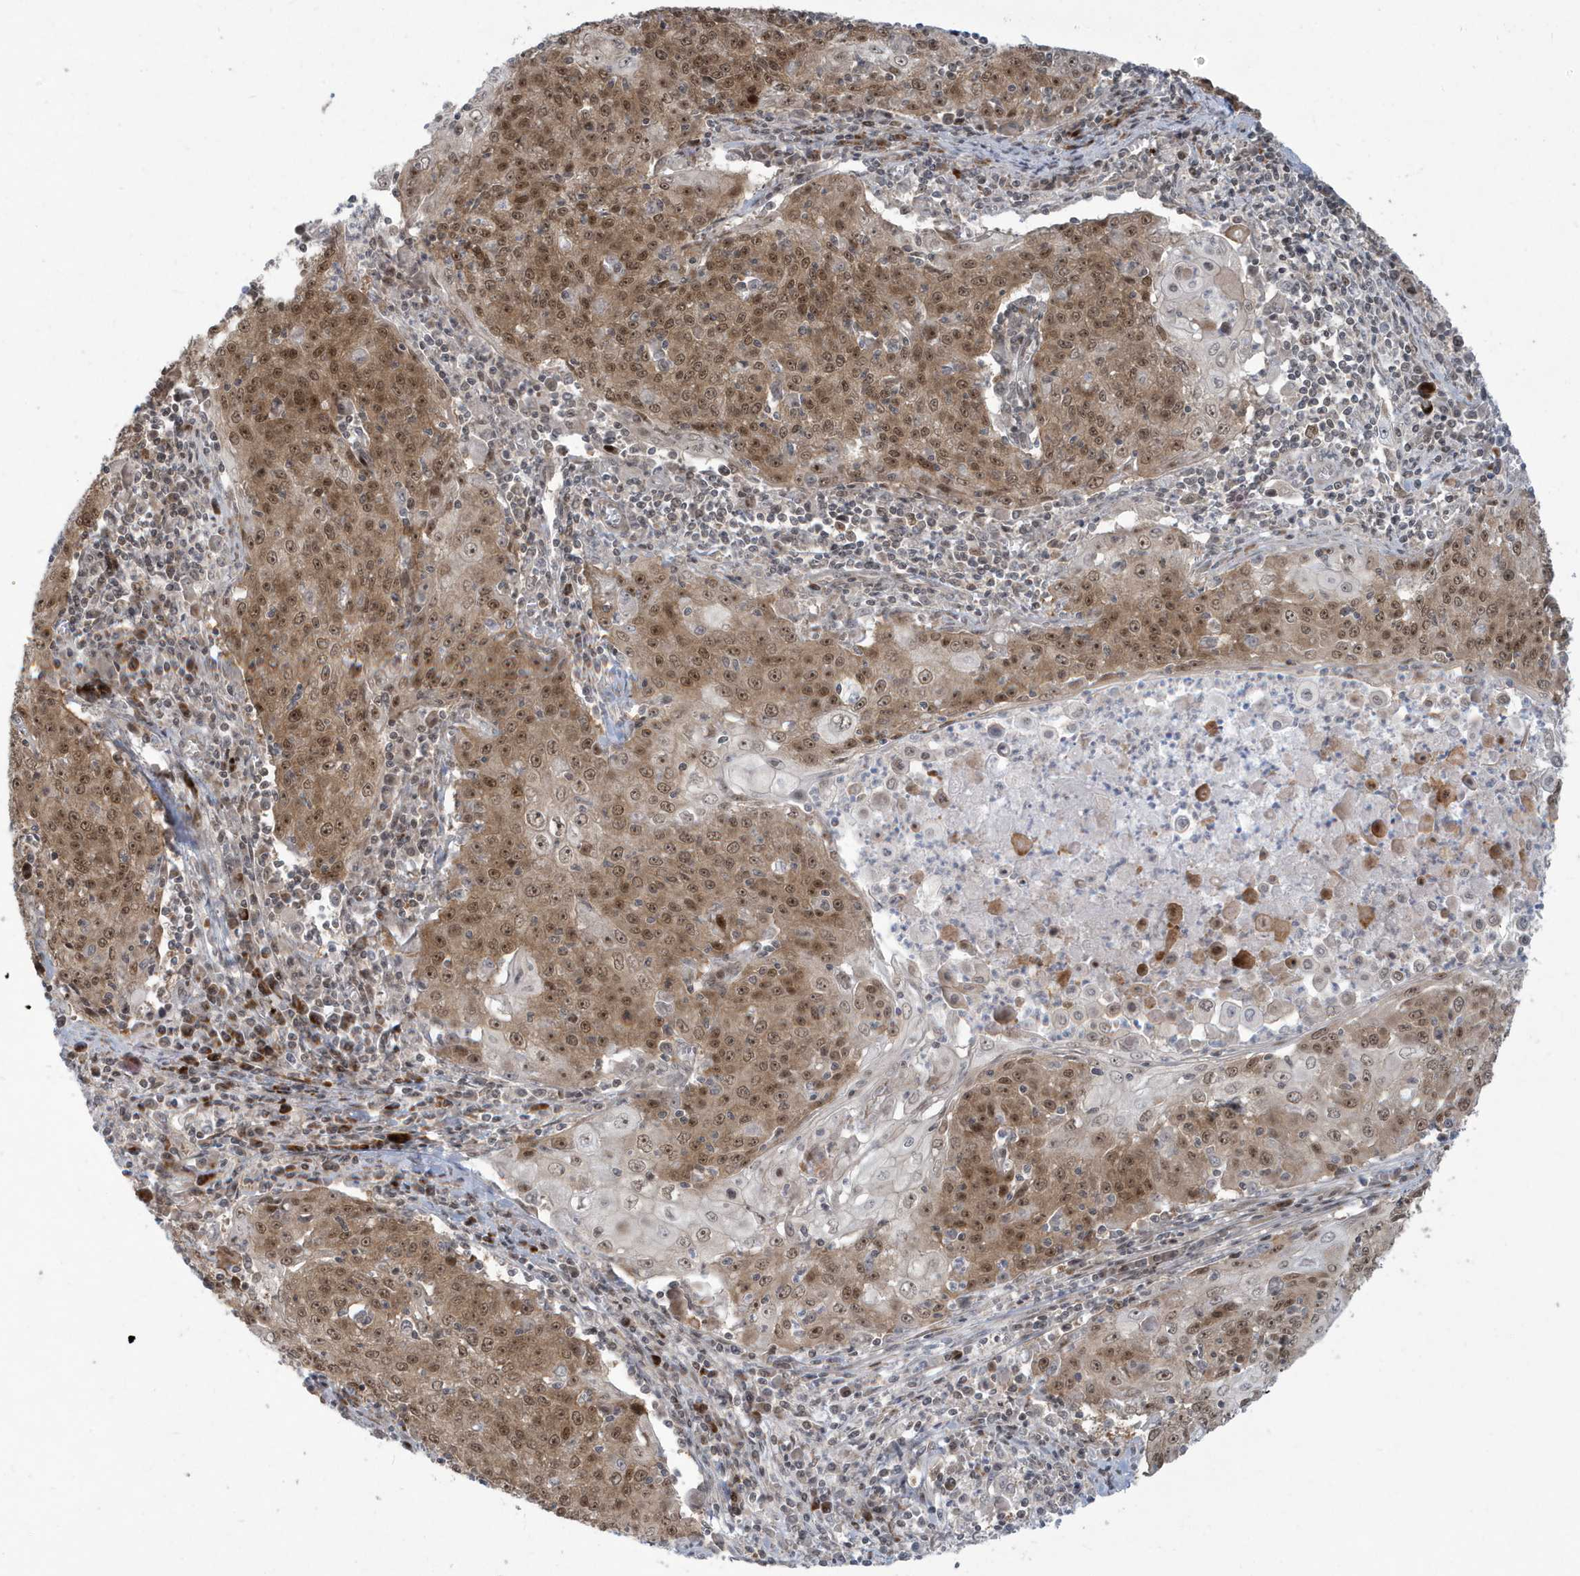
{"staining": {"intensity": "moderate", "quantity": ">75%", "location": "cytoplasmic/membranous,nuclear"}, "tissue": "cervical cancer", "cell_type": "Tumor cells", "image_type": "cancer", "snomed": [{"axis": "morphology", "description": "Squamous cell carcinoma, NOS"}, {"axis": "topography", "description": "Cervix"}], "caption": "Protein expression analysis of human cervical cancer reveals moderate cytoplasmic/membranous and nuclear positivity in about >75% of tumor cells.", "gene": "C1orf52", "patient": {"sex": "female", "age": 48}}